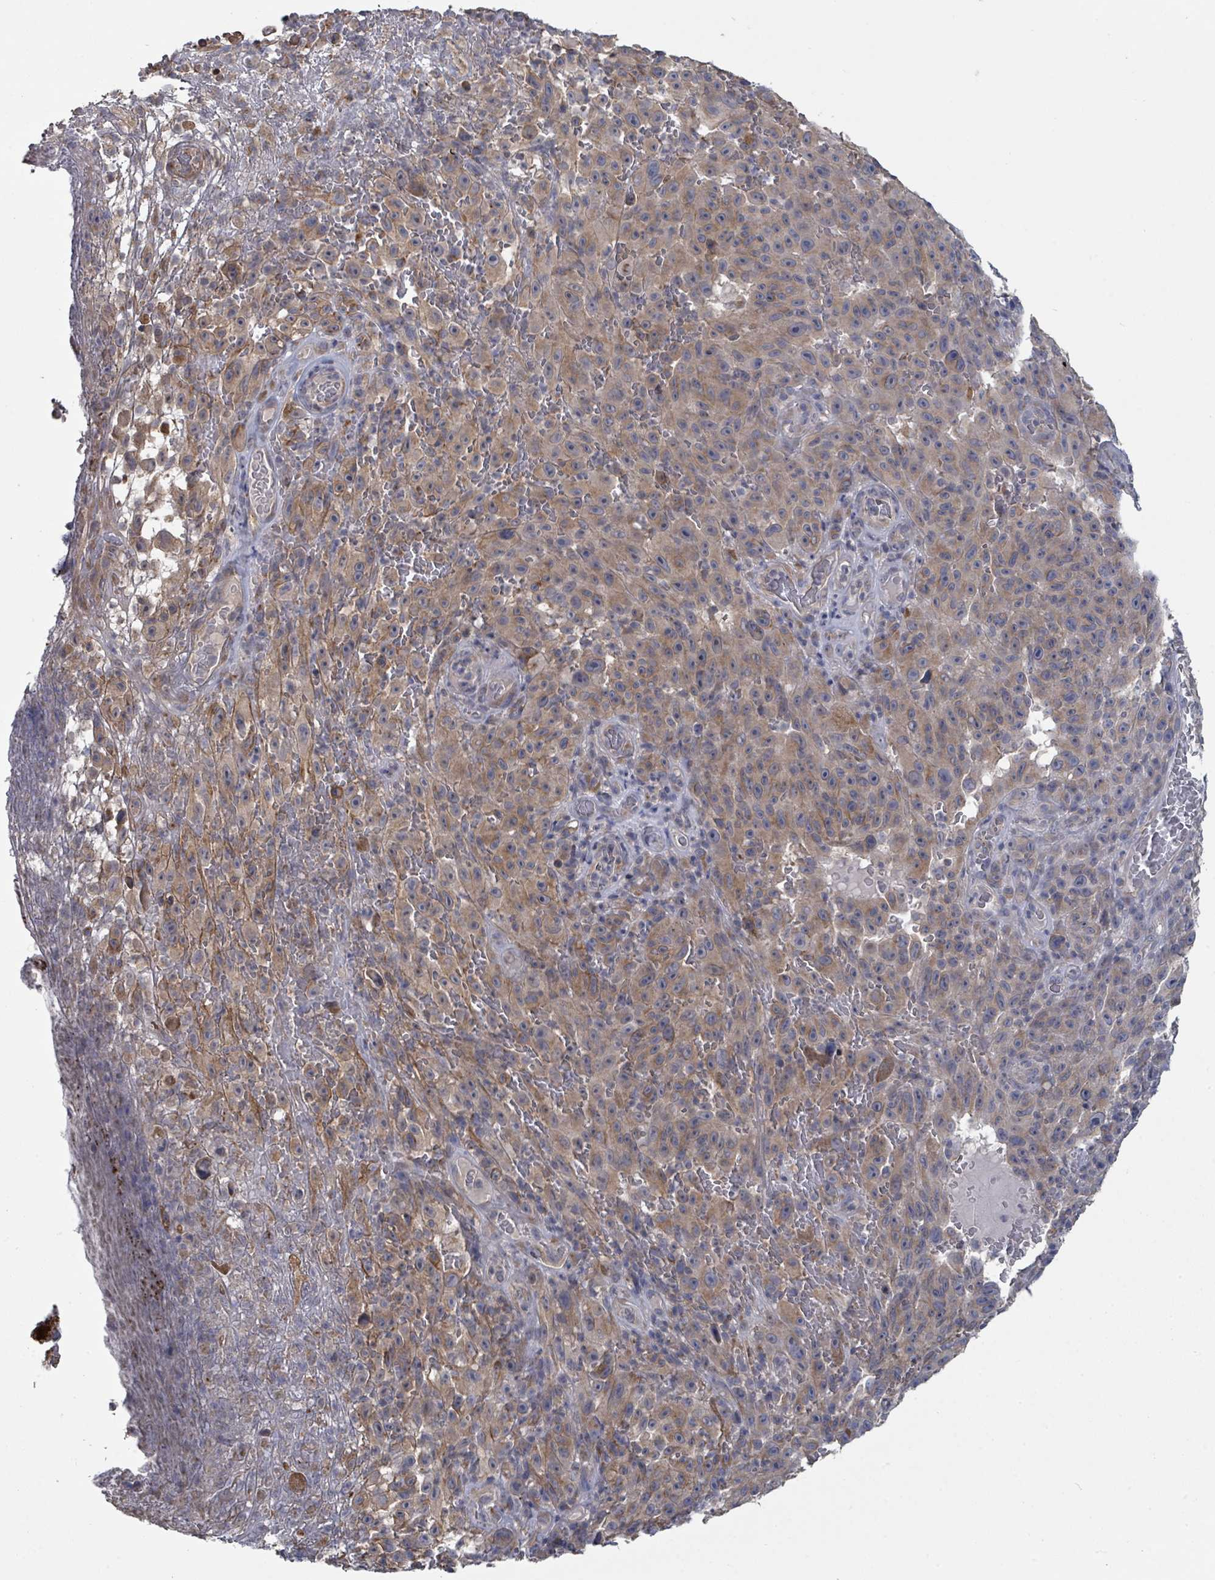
{"staining": {"intensity": "moderate", "quantity": ">75%", "location": "cytoplasmic/membranous"}, "tissue": "melanoma", "cell_type": "Tumor cells", "image_type": "cancer", "snomed": [{"axis": "morphology", "description": "Malignant melanoma, NOS"}, {"axis": "topography", "description": "Skin"}], "caption": "Immunohistochemical staining of melanoma shows medium levels of moderate cytoplasmic/membranous expression in approximately >75% of tumor cells.", "gene": "SLC9A7", "patient": {"sex": "female", "age": 82}}